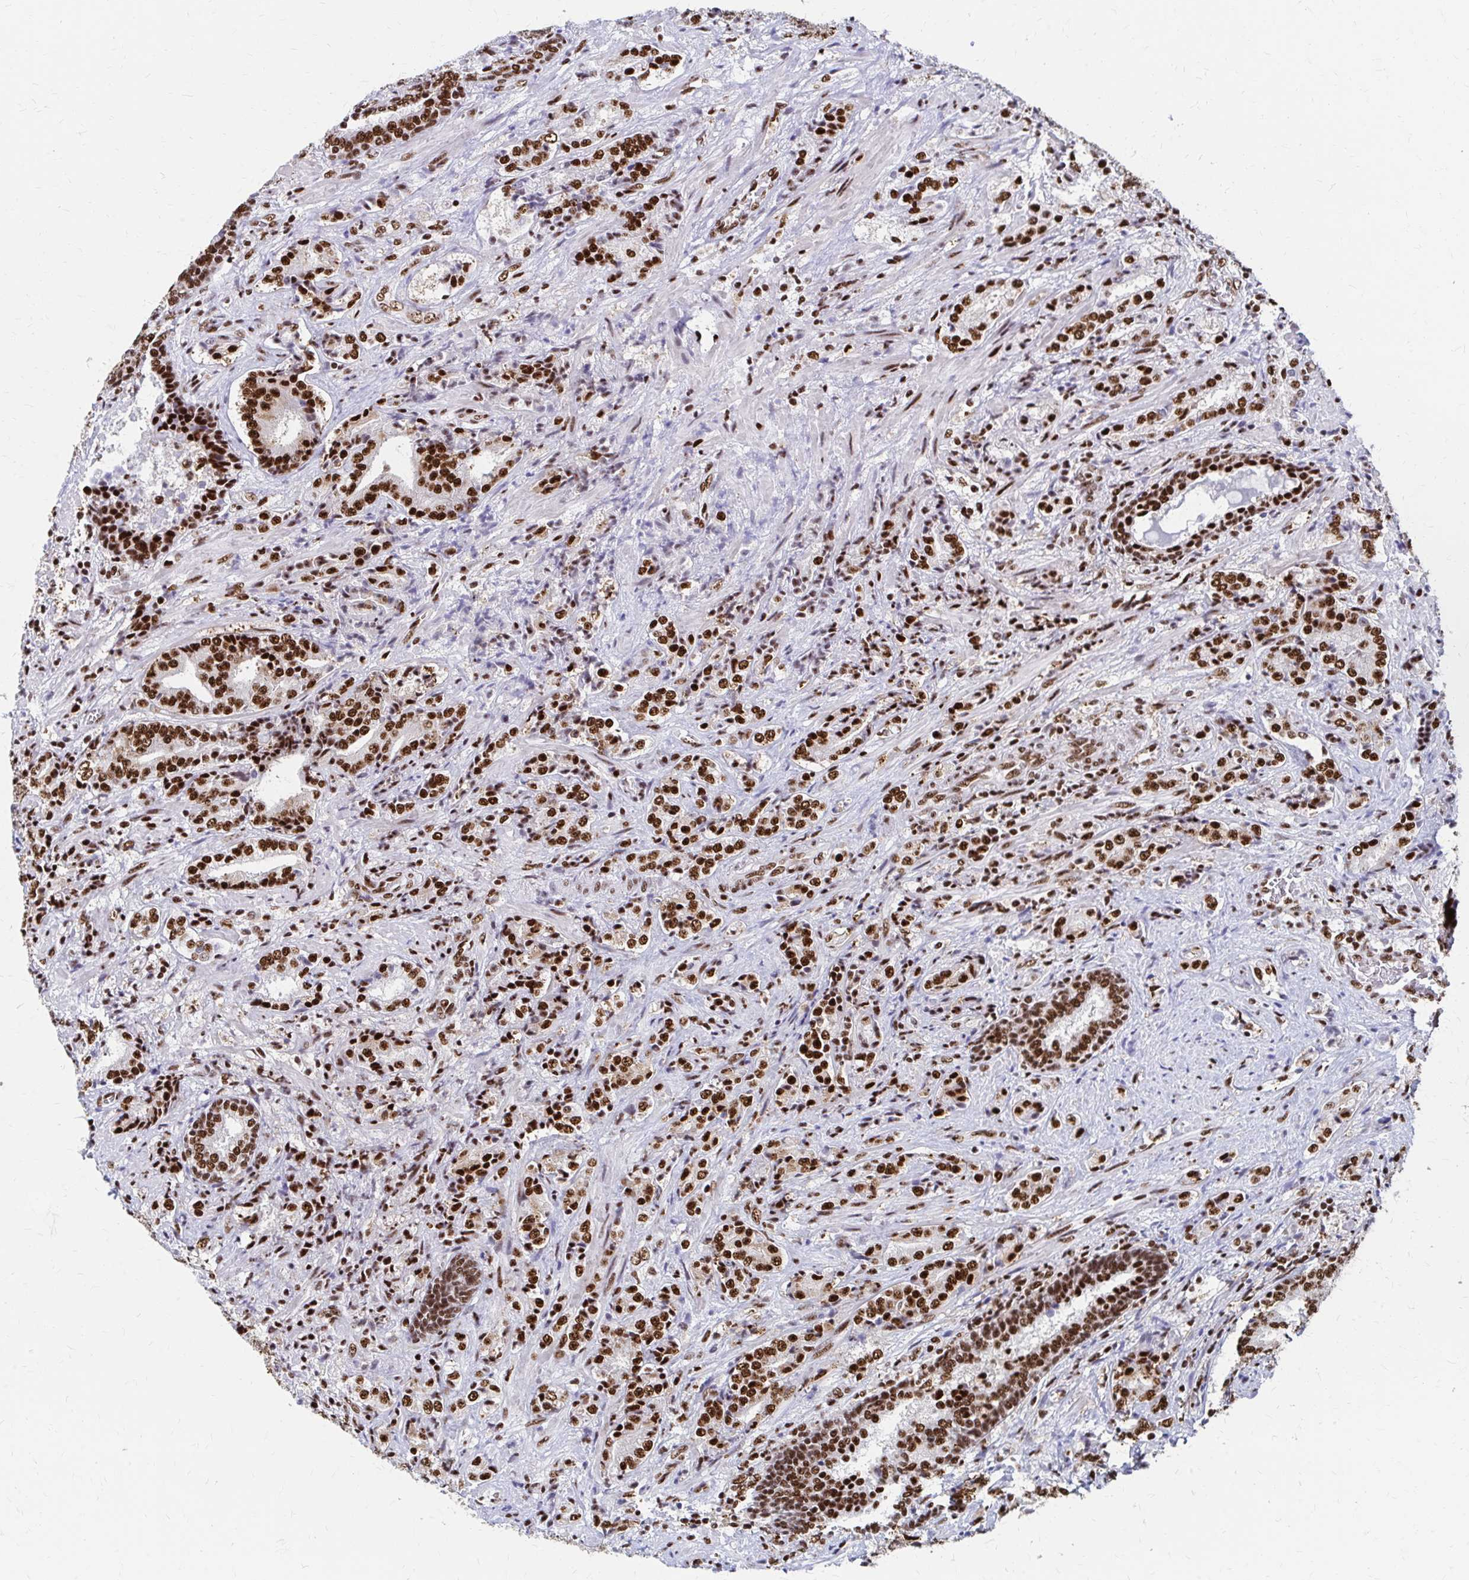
{"staining": {"intensity": "strong", "quantity": ">75%", "location": "nuclear"}, "tissue": "prostate cancer", "cell_type": "Tumor cells", "image_type": "cancer", "snomed": [{"axis": "morphology", "description": "Adenocarcinoma, High grade"}, {"axis": "topography", "description": "Prostate"}], "caption": "Immunohistochemistry staining of prostate cancer, which demonstrates high levels of strong nuclear expression in approximately >75% of tumor cells indicating strong nuclear protein expression. The staining was performed using DAB (brown) for protein detection and nuclei were counterstained in hematoxylin (blue).", "gene": "CNKSR3", "patient": {"sex": "male", "age": 62}}